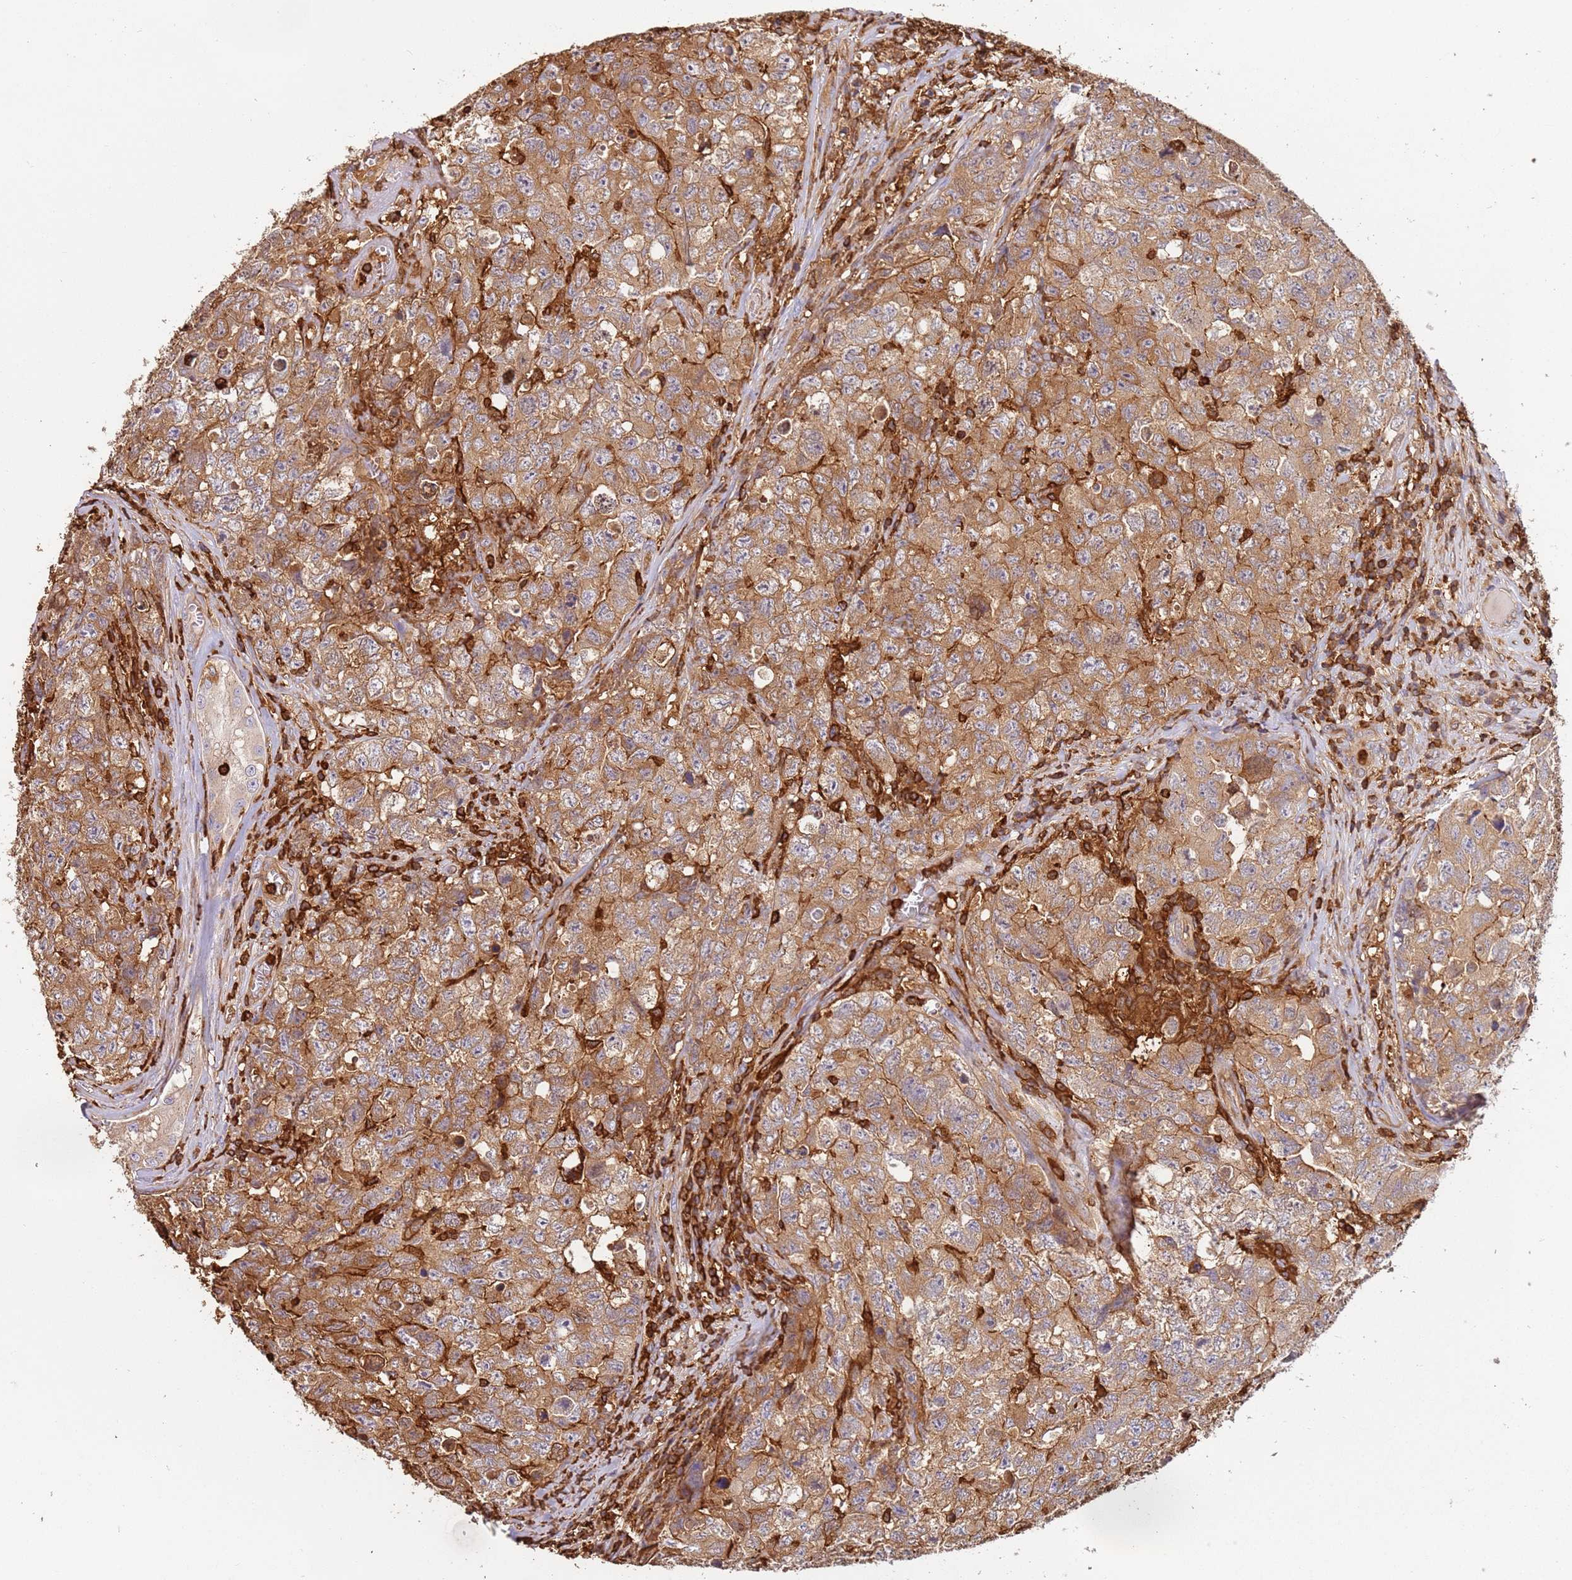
{"staining": {"intensity": "moderate", "quantity": ">75%", "location": "cytoplasmic/membranous"}, "tissue": "testis cancer", "cell_type": "Tumor cells", "image_type": "cancer", "snomed": [{"axis": "morphology", "description": "Carcinoma, Embryonal, NOS"}, {"axis": "topography", "description": "Testis"}], "caption": "Immunohistochemistry (IHC) of human testis embryonal carcinoma displays medium levels of moderate cytoplasmic/membranous positivity in about >75% of tumor cells.", "gene": "OR6P1", "patient": {"sex": "male", "age": 31}}